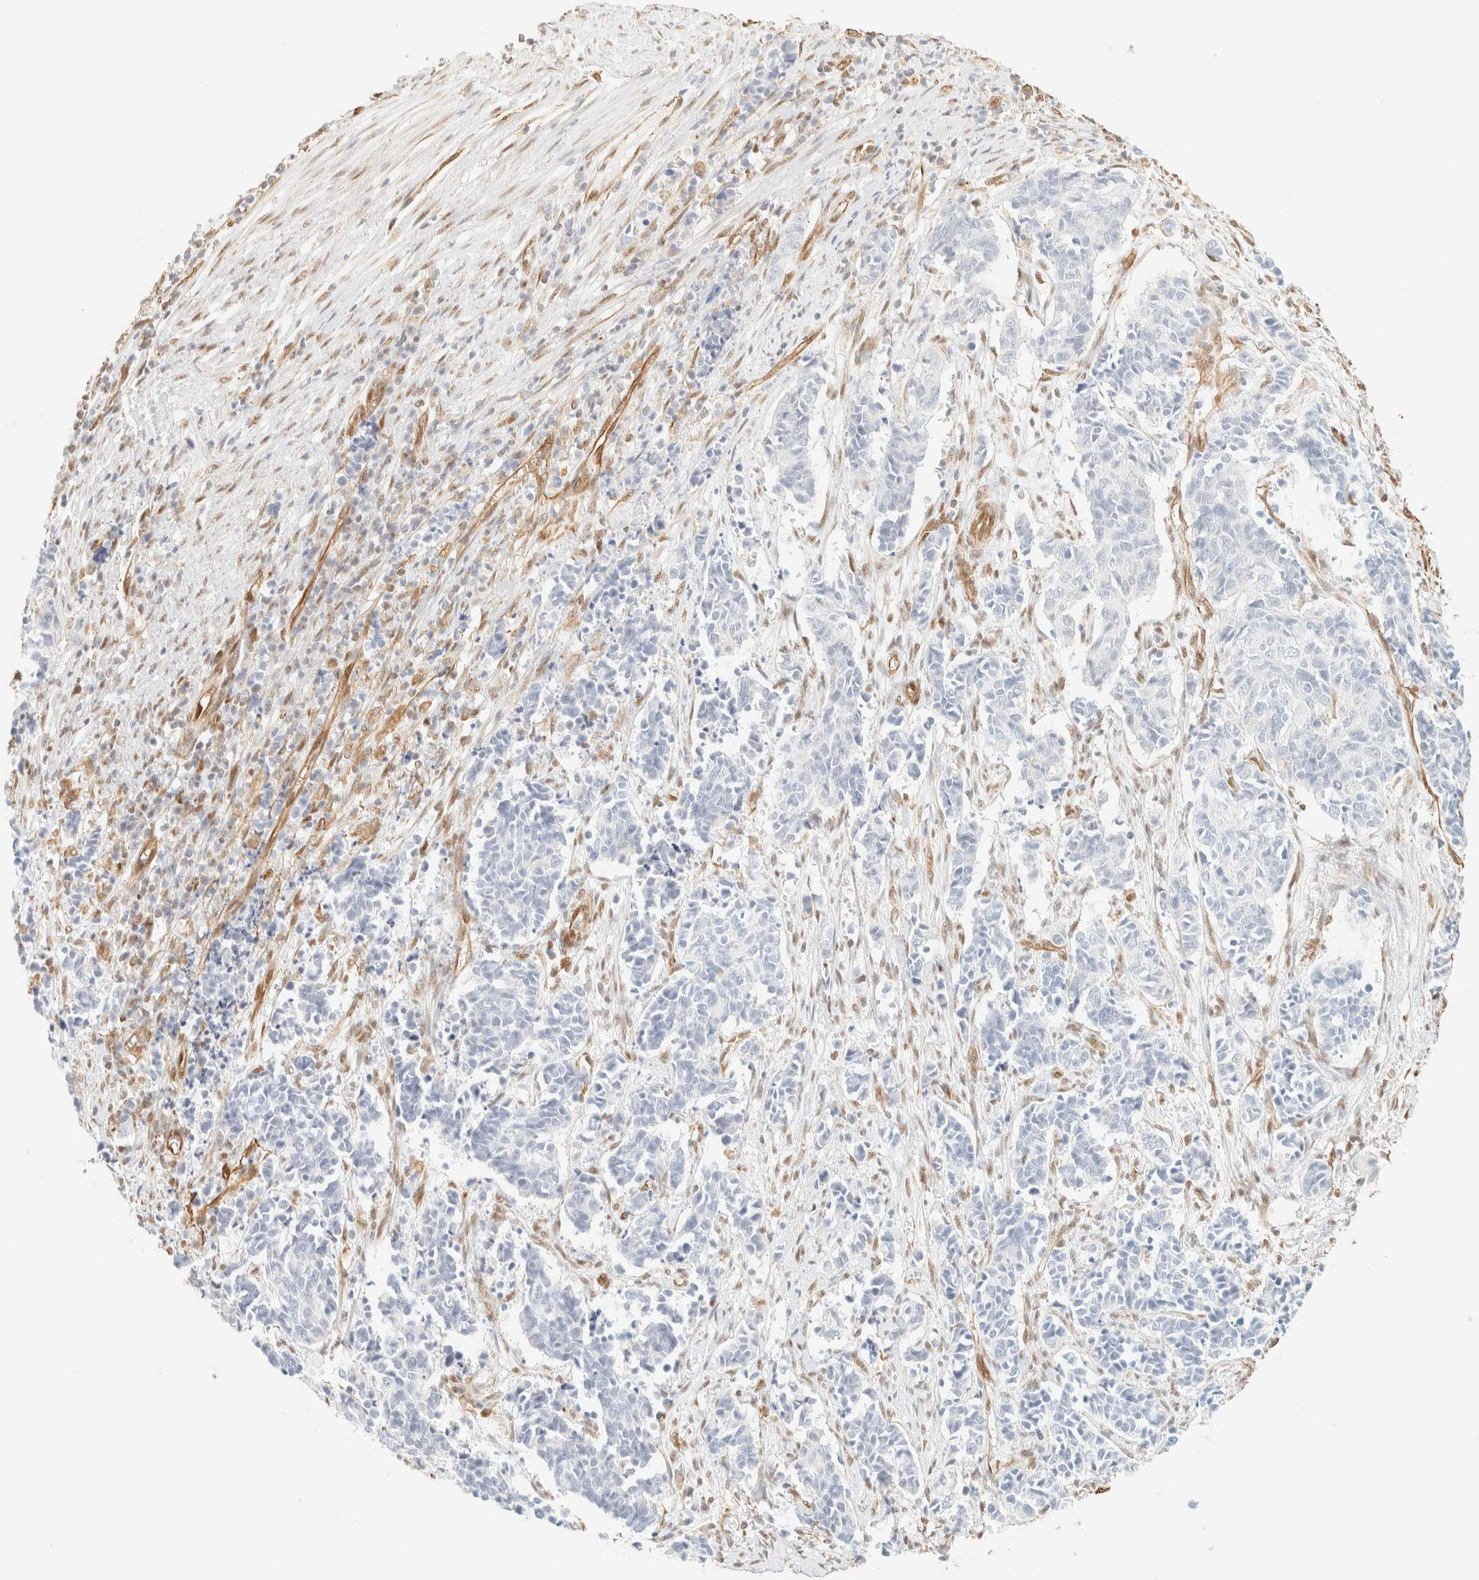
{"staining": {"intensity": "negative", "quantity": "none", "location": "none"}, "tissue": "cervical cancer", "cell_type": "Tumor cells", "image_type": "cancer", "snomed": [{"axis": "morphology", "description": "Normal tissue, NOS"}, {"axis": "morphology", "description": "Squamous cell carcinoma, NOS"}, {"axis": "topography", "description": "Cervix"}], "caption": "The photomicrograph shows no significant staining in tumor cells of cervical cancer.", "gene": "ZSCAN18", "patient": {"sex": "female", "age": 35}}